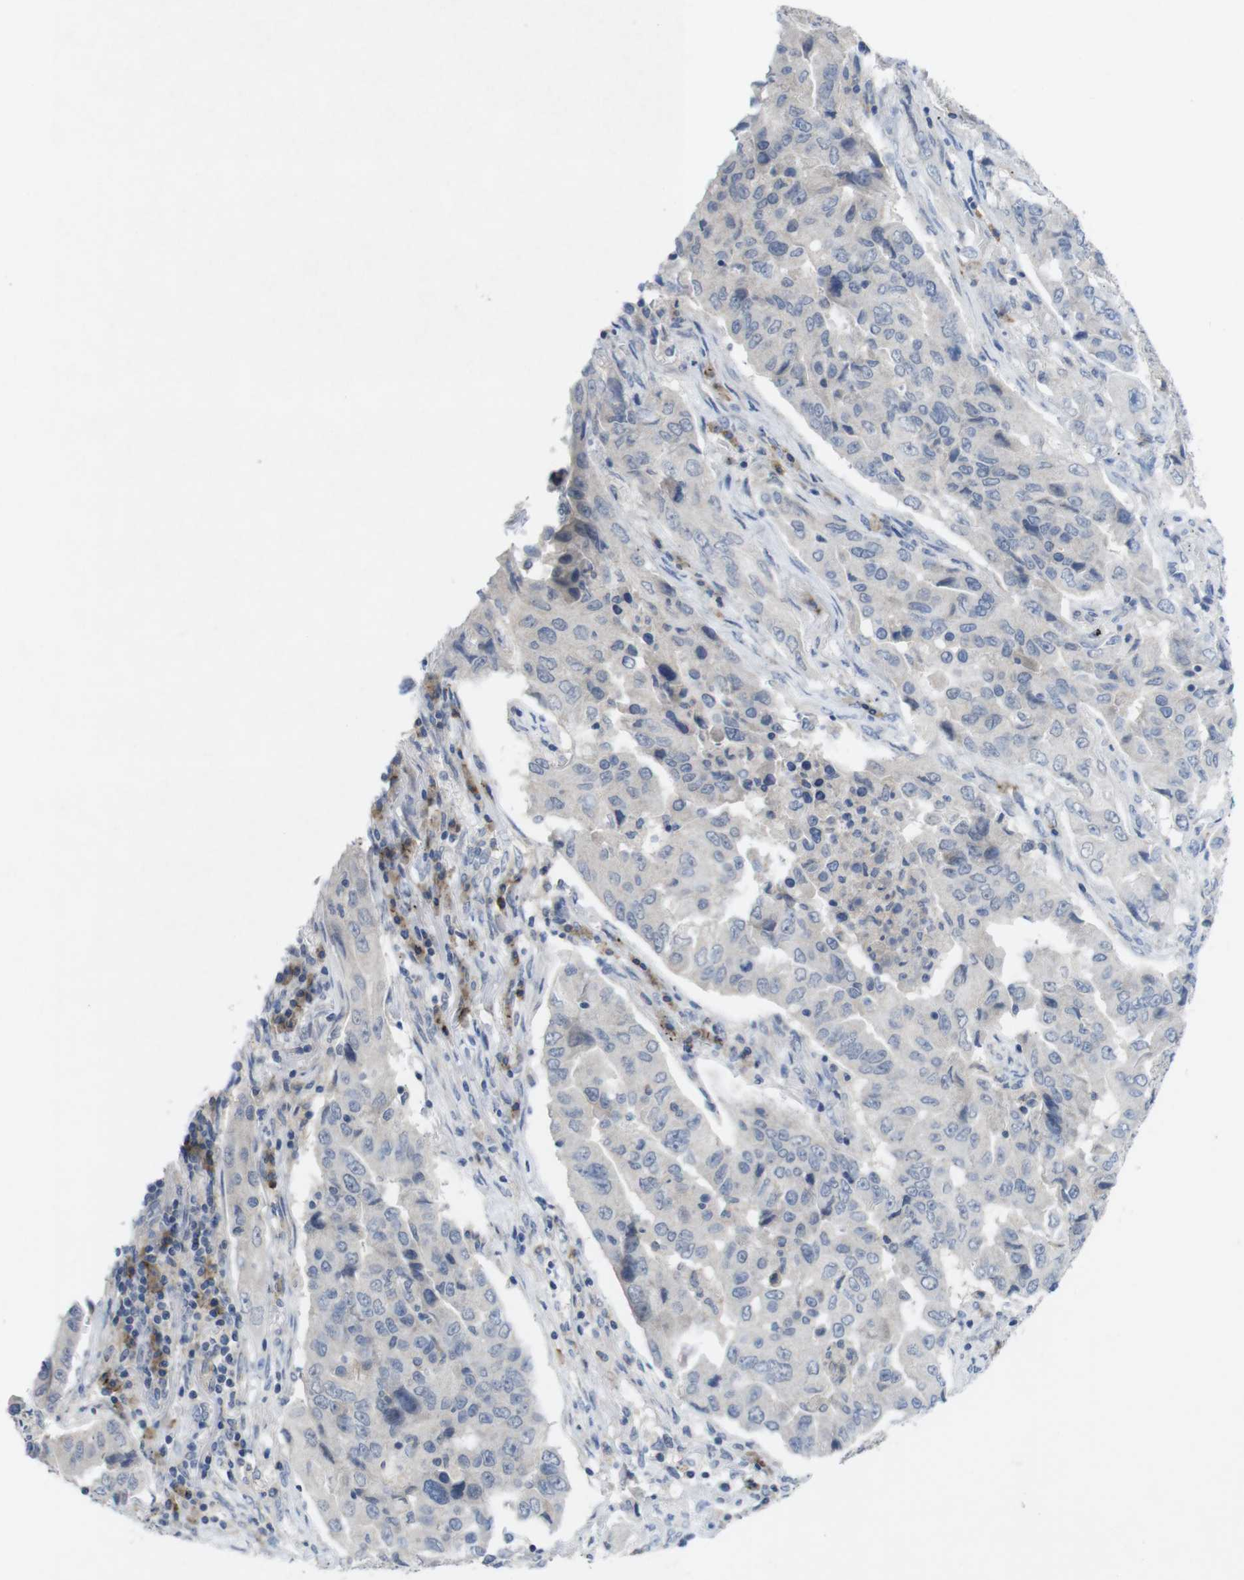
{"staining": {"intensity": "negative", "quantity": "none", "location": "none"}, "tissue": "lung cancer", "cell_type": "Tumor cells", "image_type": "cancer", "snomed": [{"axis": "morphology", "description": "Adenocarcinoma, NOS"}, {"axis": "topography", "description": "Lung"}], "caption": "A high-resolution histopathology image shows IHC staining of lung cancer, which shows no significant staining in tumor cells.", "gene": "SLAMF7", "patient": {"sex": "female", "age": 65}}